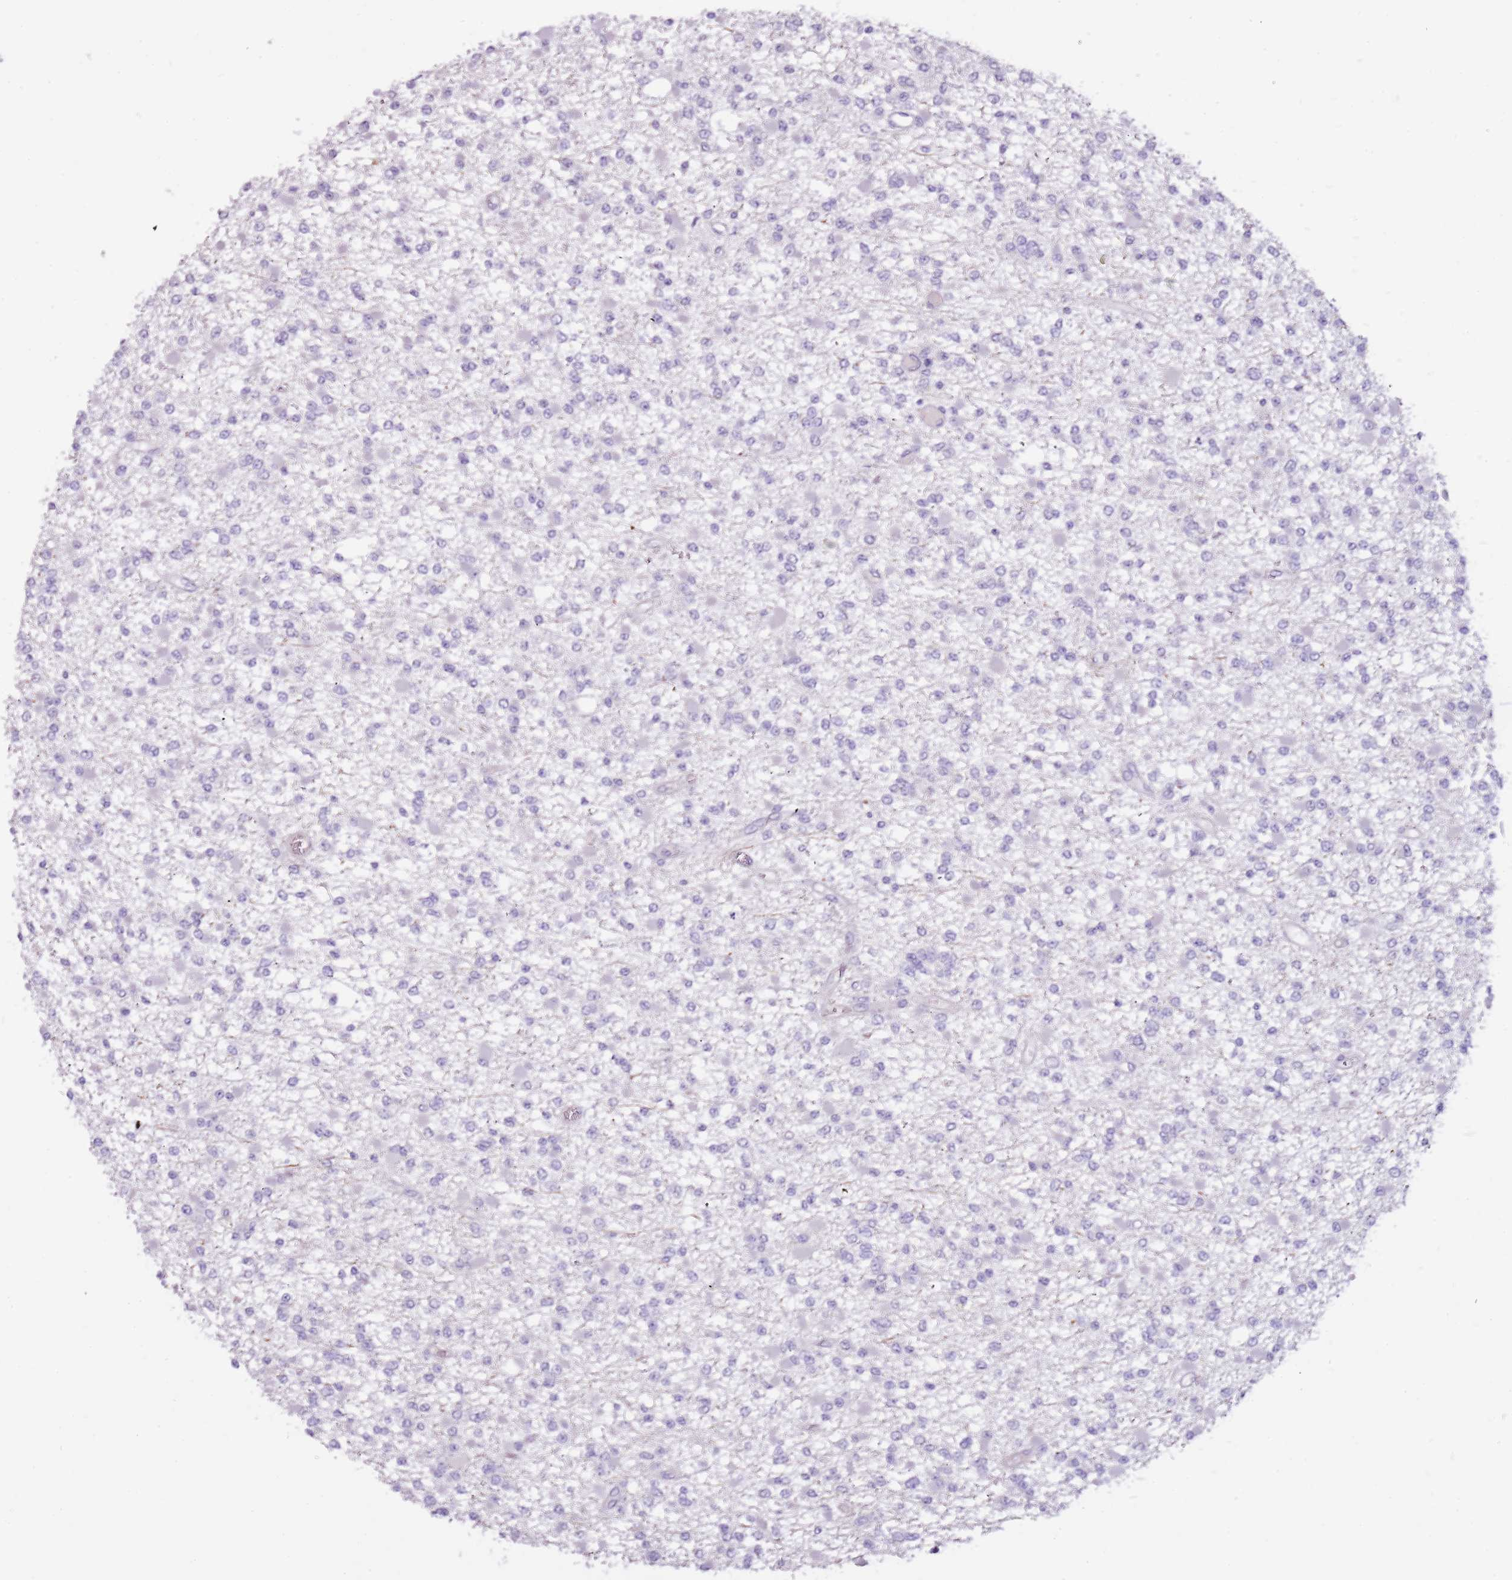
{"staining": {"intensity": "negative", "quantity": "none", "location": "none"}, "tissue": "glioma", "cell_type": "Tumor cells", "image_type": "cancer", "snomed": [{"axis": "morphology", "description": "Glioma, malignant, Low grade"}, {"axis": "topography", "description": "Brain"}], "caption": "This is a photomicrograph of immunohistochemistry staining of malignant low-grade glioma, which shows no staining in tumor cells.", "gene": "NKX2-3", "patient": {"sex": "female", "age": 22}}